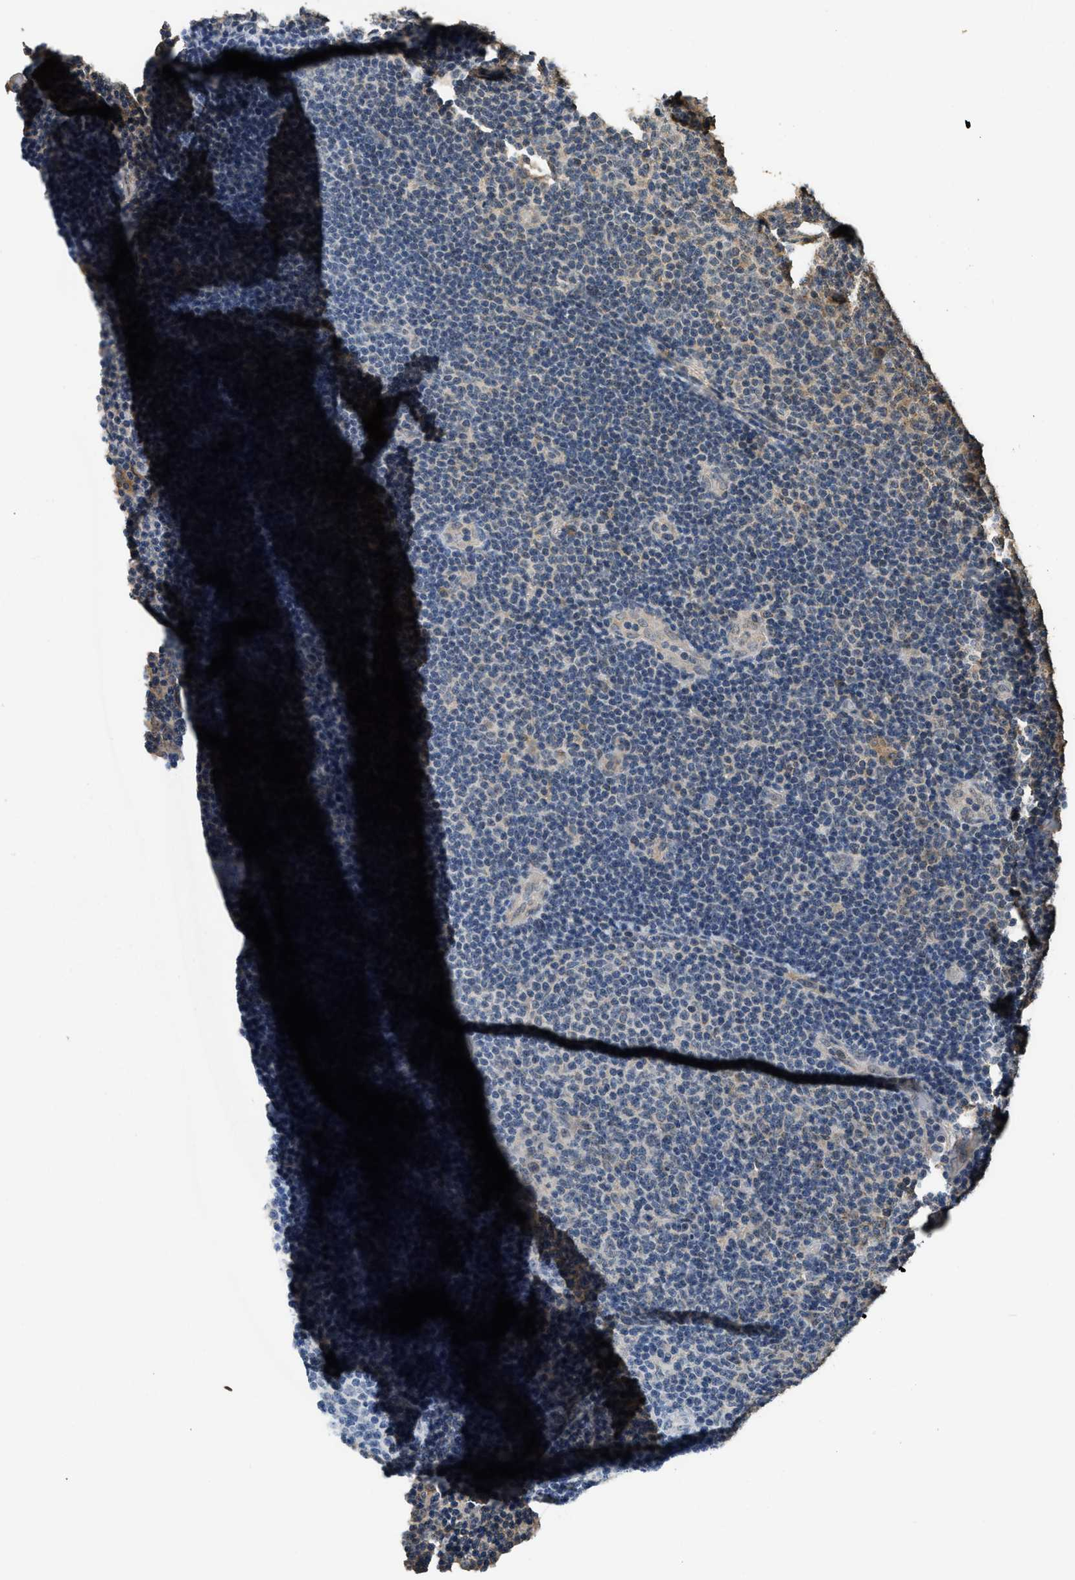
{"staining": {"intensity": "negative", "quantity": "none", "location": "none"}, "tissue": "lymphoma", "cell_type": "Tumor cells", "image_type": "cancer", "snomed": [{"axis": "morphology", "description": "Malignant lymphoma, non-Hodgkin's type, Low grade"}, {"axis": "topography", "description": "Lymph node"}], "caption": "Immunohistochemistry (IHC) of human malignant lymphoma, non-Hodgkin's type (low-grade) demonstrates no expression in tumor cells. Nuclei are stained in blue.", "gene": "DENND6B", "patient": {"sex": "male", "age": 83}}